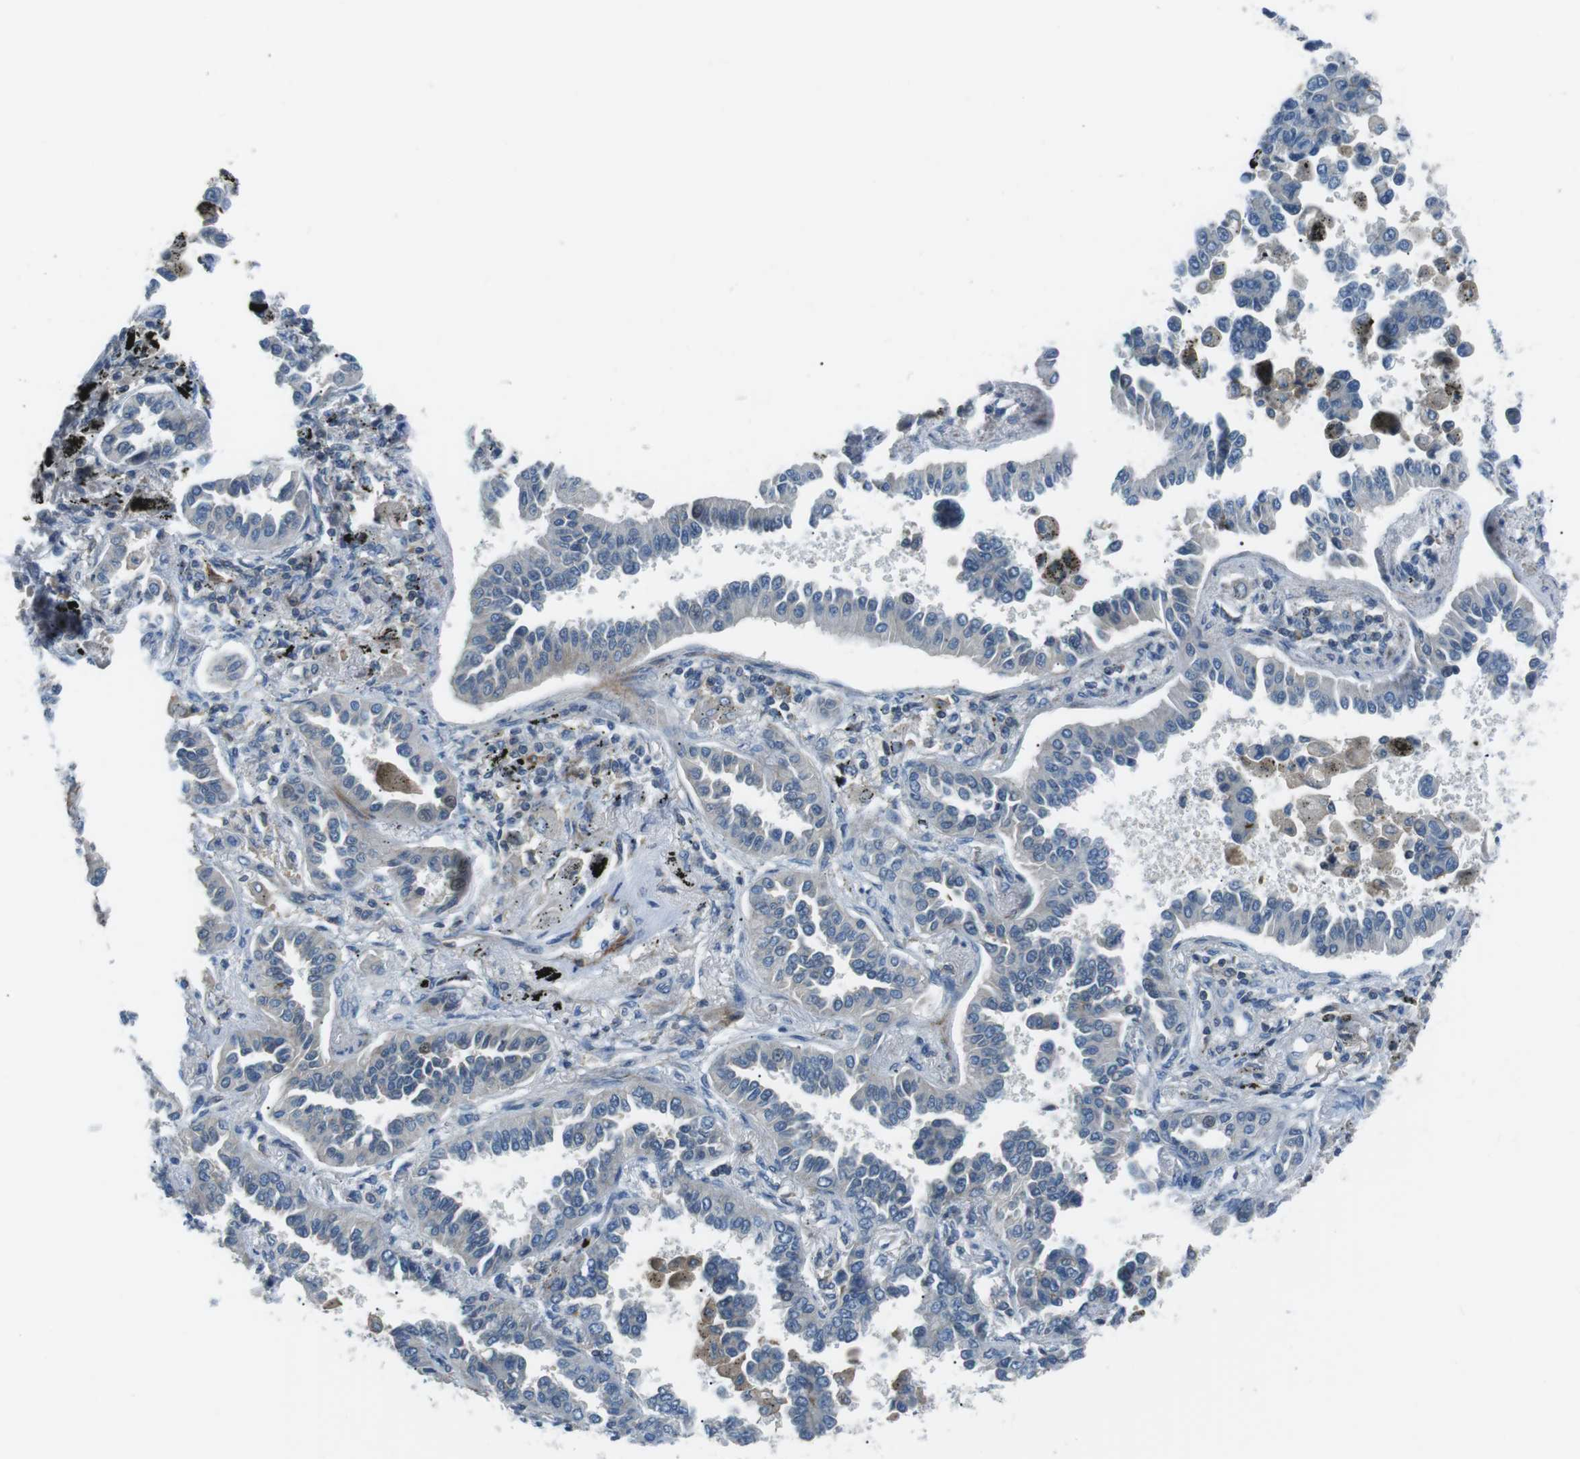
{"staining": {"intensity": "weak", "quantity": "<25%", "location": "cytoplasmic/membranous"}, "tissue": "lung cancer", "cell_type": "Tumor cells", "image_type": "cancer", "snomed": [{"axis": "morphology", "description": "Normal tissue, NOS"}, {"axis": "morphology", "description": "Adenocarcinoma, NOS"}, {"axis": "topography", "description": "Lung"}], "caption": "An immunohistochemistry image of adenocarcinoma (lung) is shown. There is no staining in tumor cells of adenocarcinoma (lung).", "gene": "ARVCF", "patient": {"sex": "male", "age": 59}}